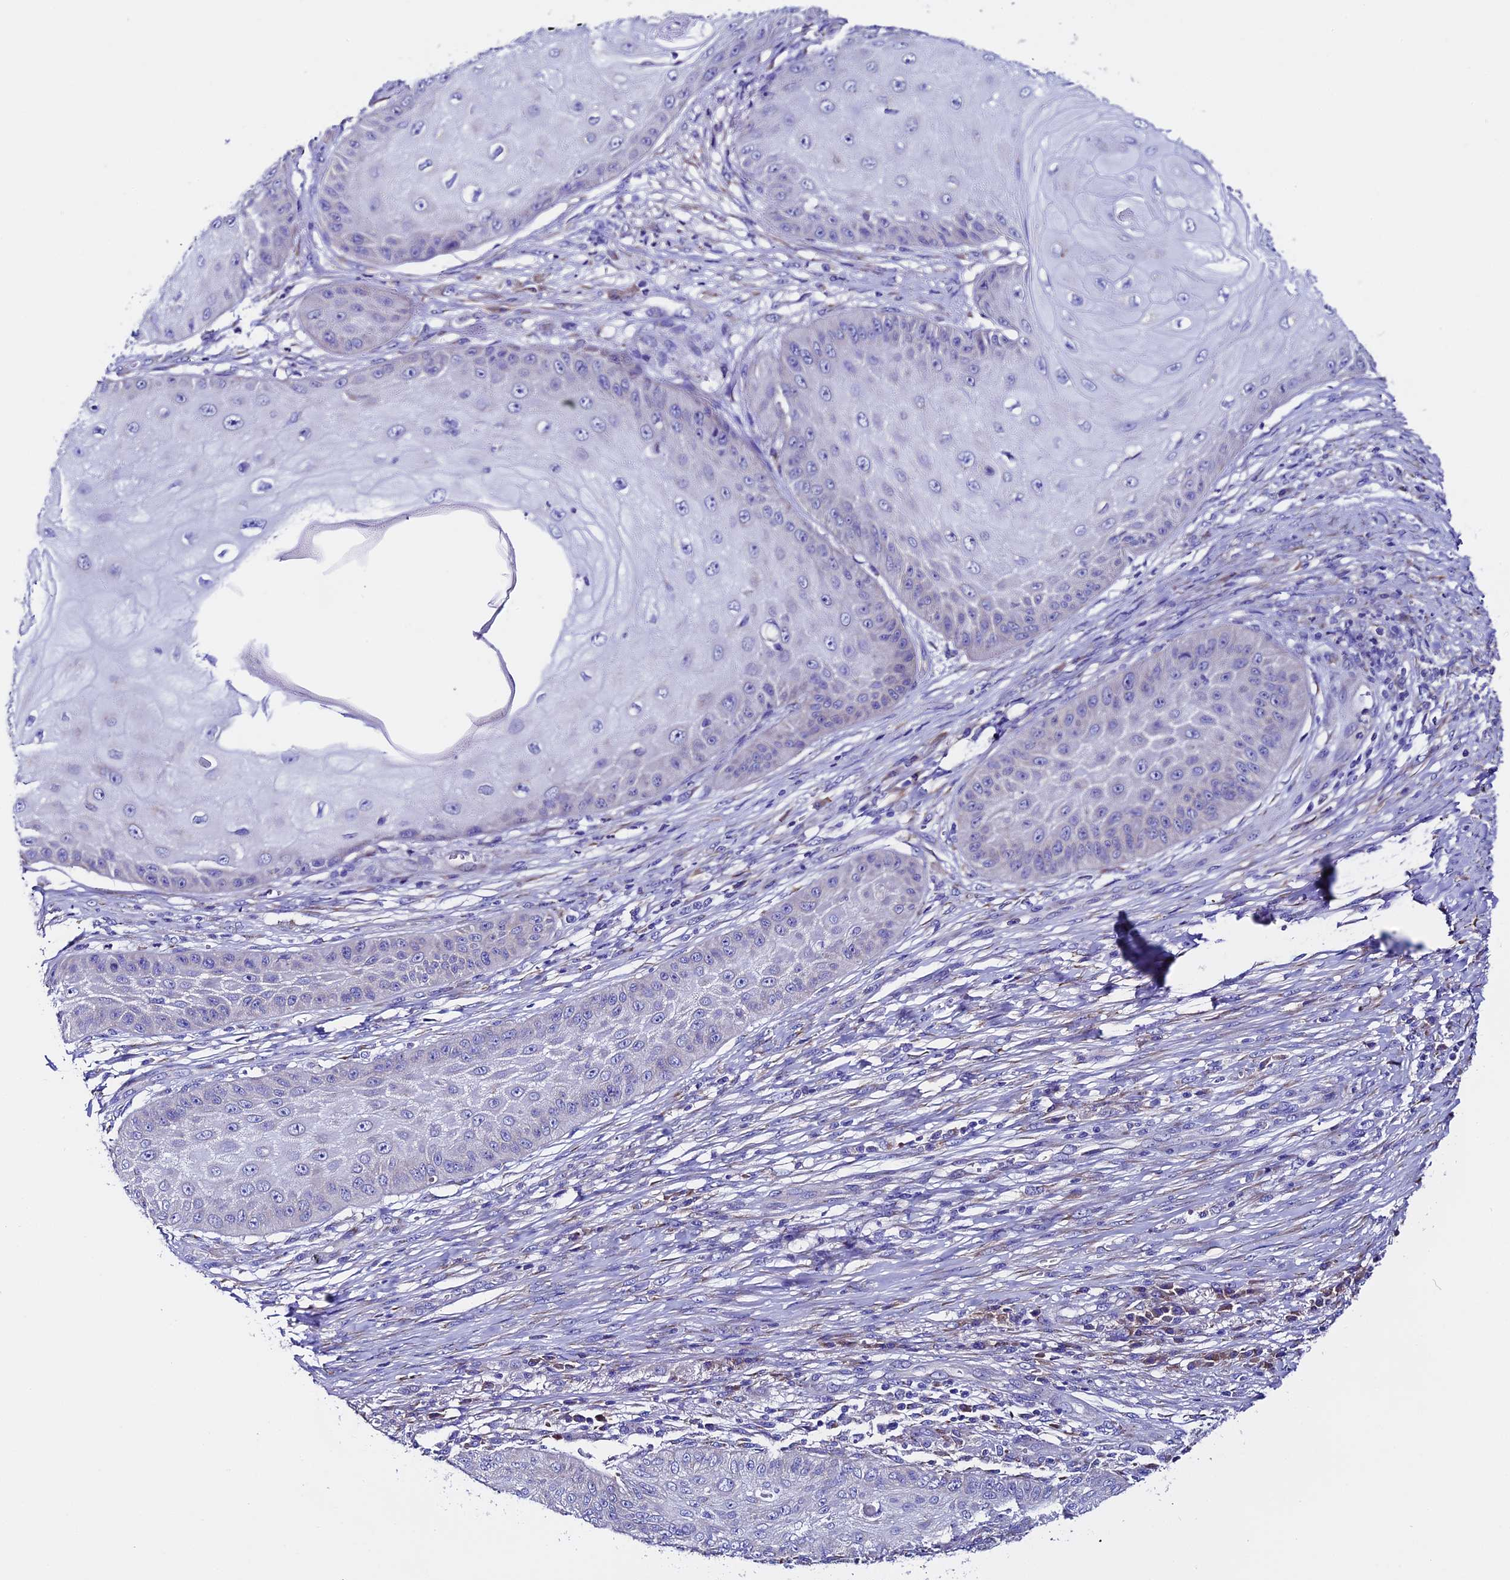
{"staining": {"intensity": "negative", "quantity": "none", "location": "none"}, "tissue": "skin cancer", "cell_type": "Tumor cells", "image_type": "cancer", "snomed": [{"axis": "morphology", "description": "Squamous cell carcinoma, NOS"}, {"axis": "topography", "description": "Skin"}], "caption": "Skin cancer was stained to show a protein in brown. There is no significant expression in tumor cells. (Immunohistochemistry (ihc), brightfield microscopy, high magnification).", "gene": "COMTD1", "patient": {"sex": "male", "age": 70}}